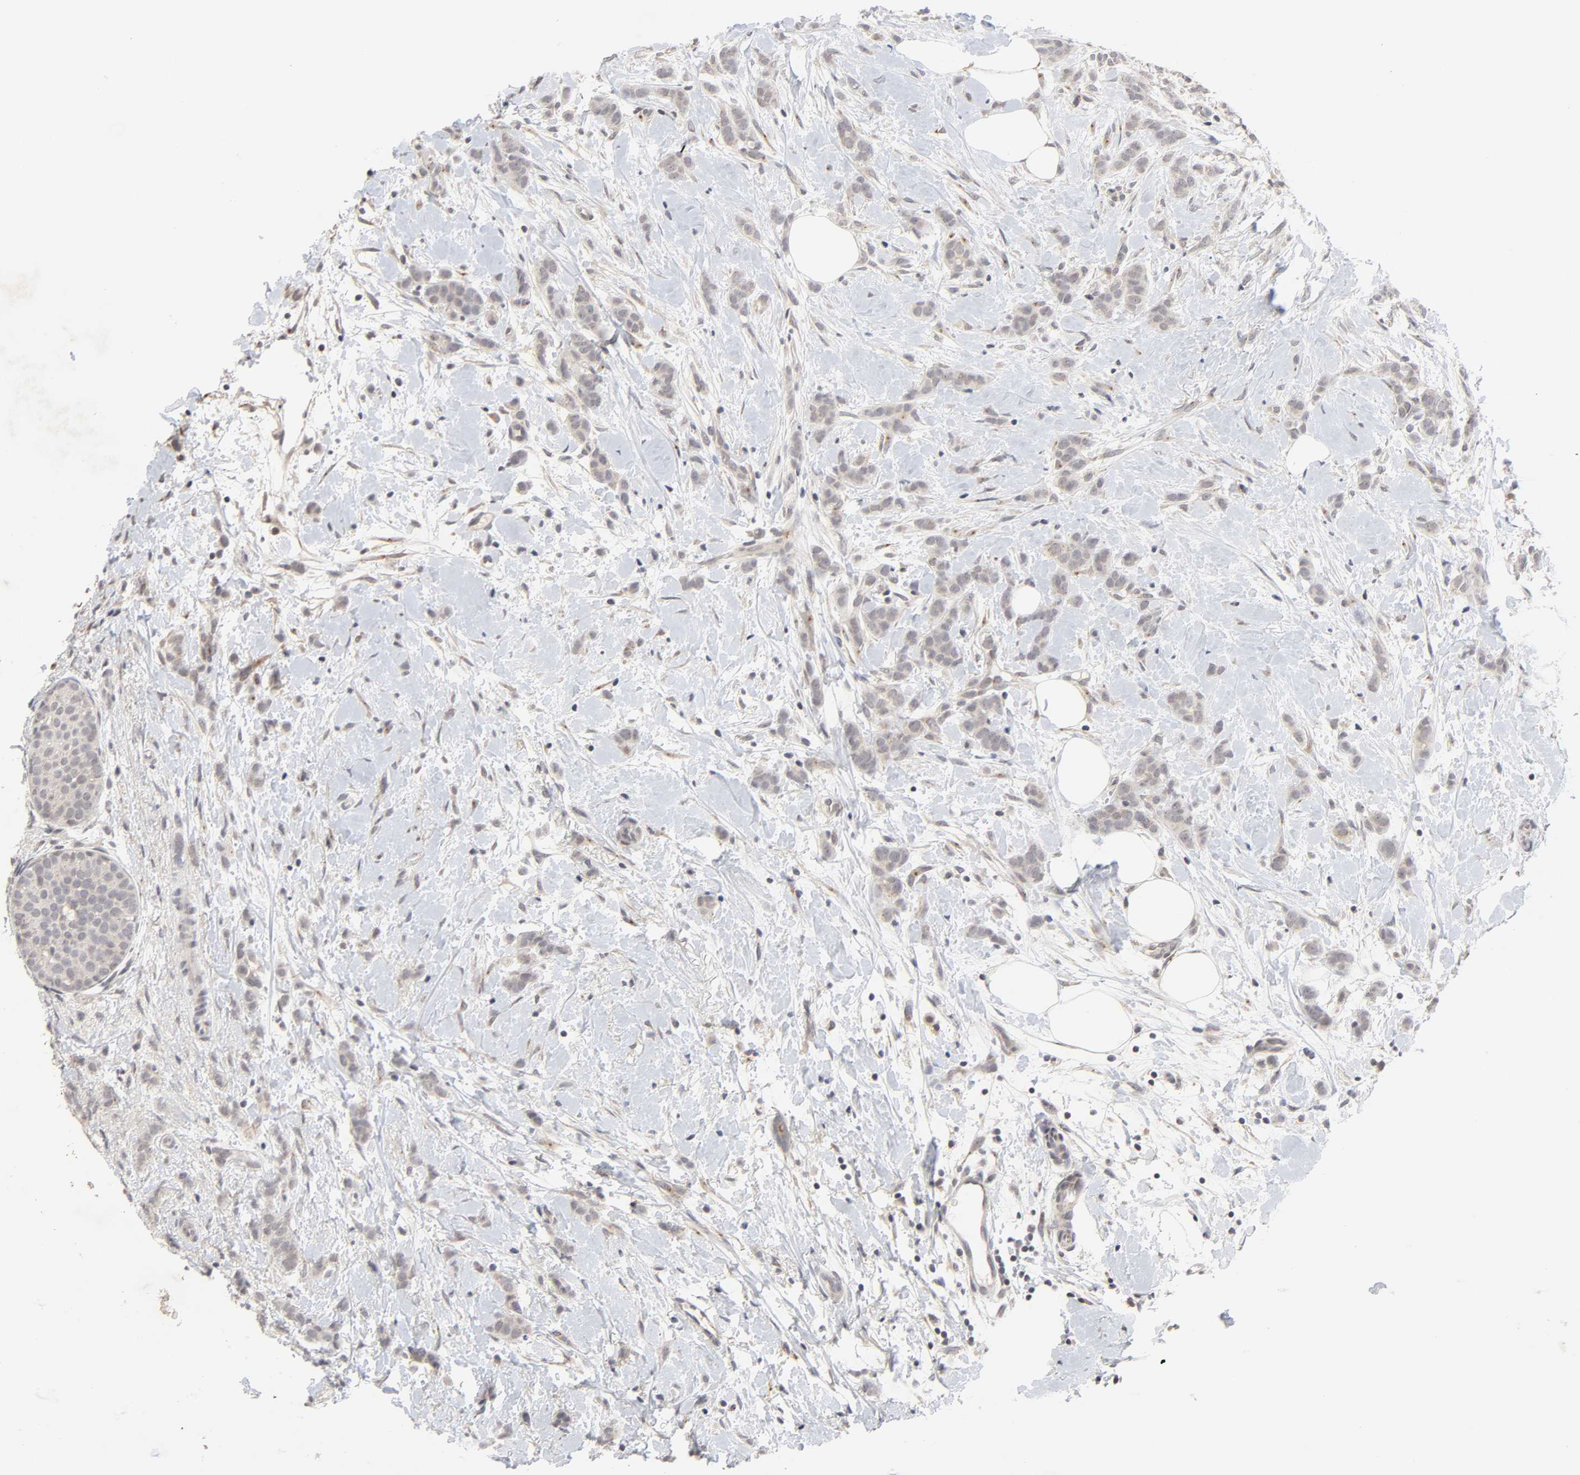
{"staining": {"intensity": "weak", "quantity": ">75%", "location": "cytoplasmic/membranous"}, "tissue": "breast cancer", "cell_type": "Tumor cells", "image_type": "cancer", "snomed": [{"axis": "morphology", "description": "Lobular carcinoma, in situ"}, {"axis": "morphology", "description": "Lobular carcinoma"}, {"axis": "topography", "description": "Breast"}], "caption": "Breast cancer stained with DAB immunohistochemistry shows low levels of weak cytoplasmic/membranous staining in about >75% of tumor cells.", "gene": "AUH", "patient": {"sex": "female", "age": 41}}